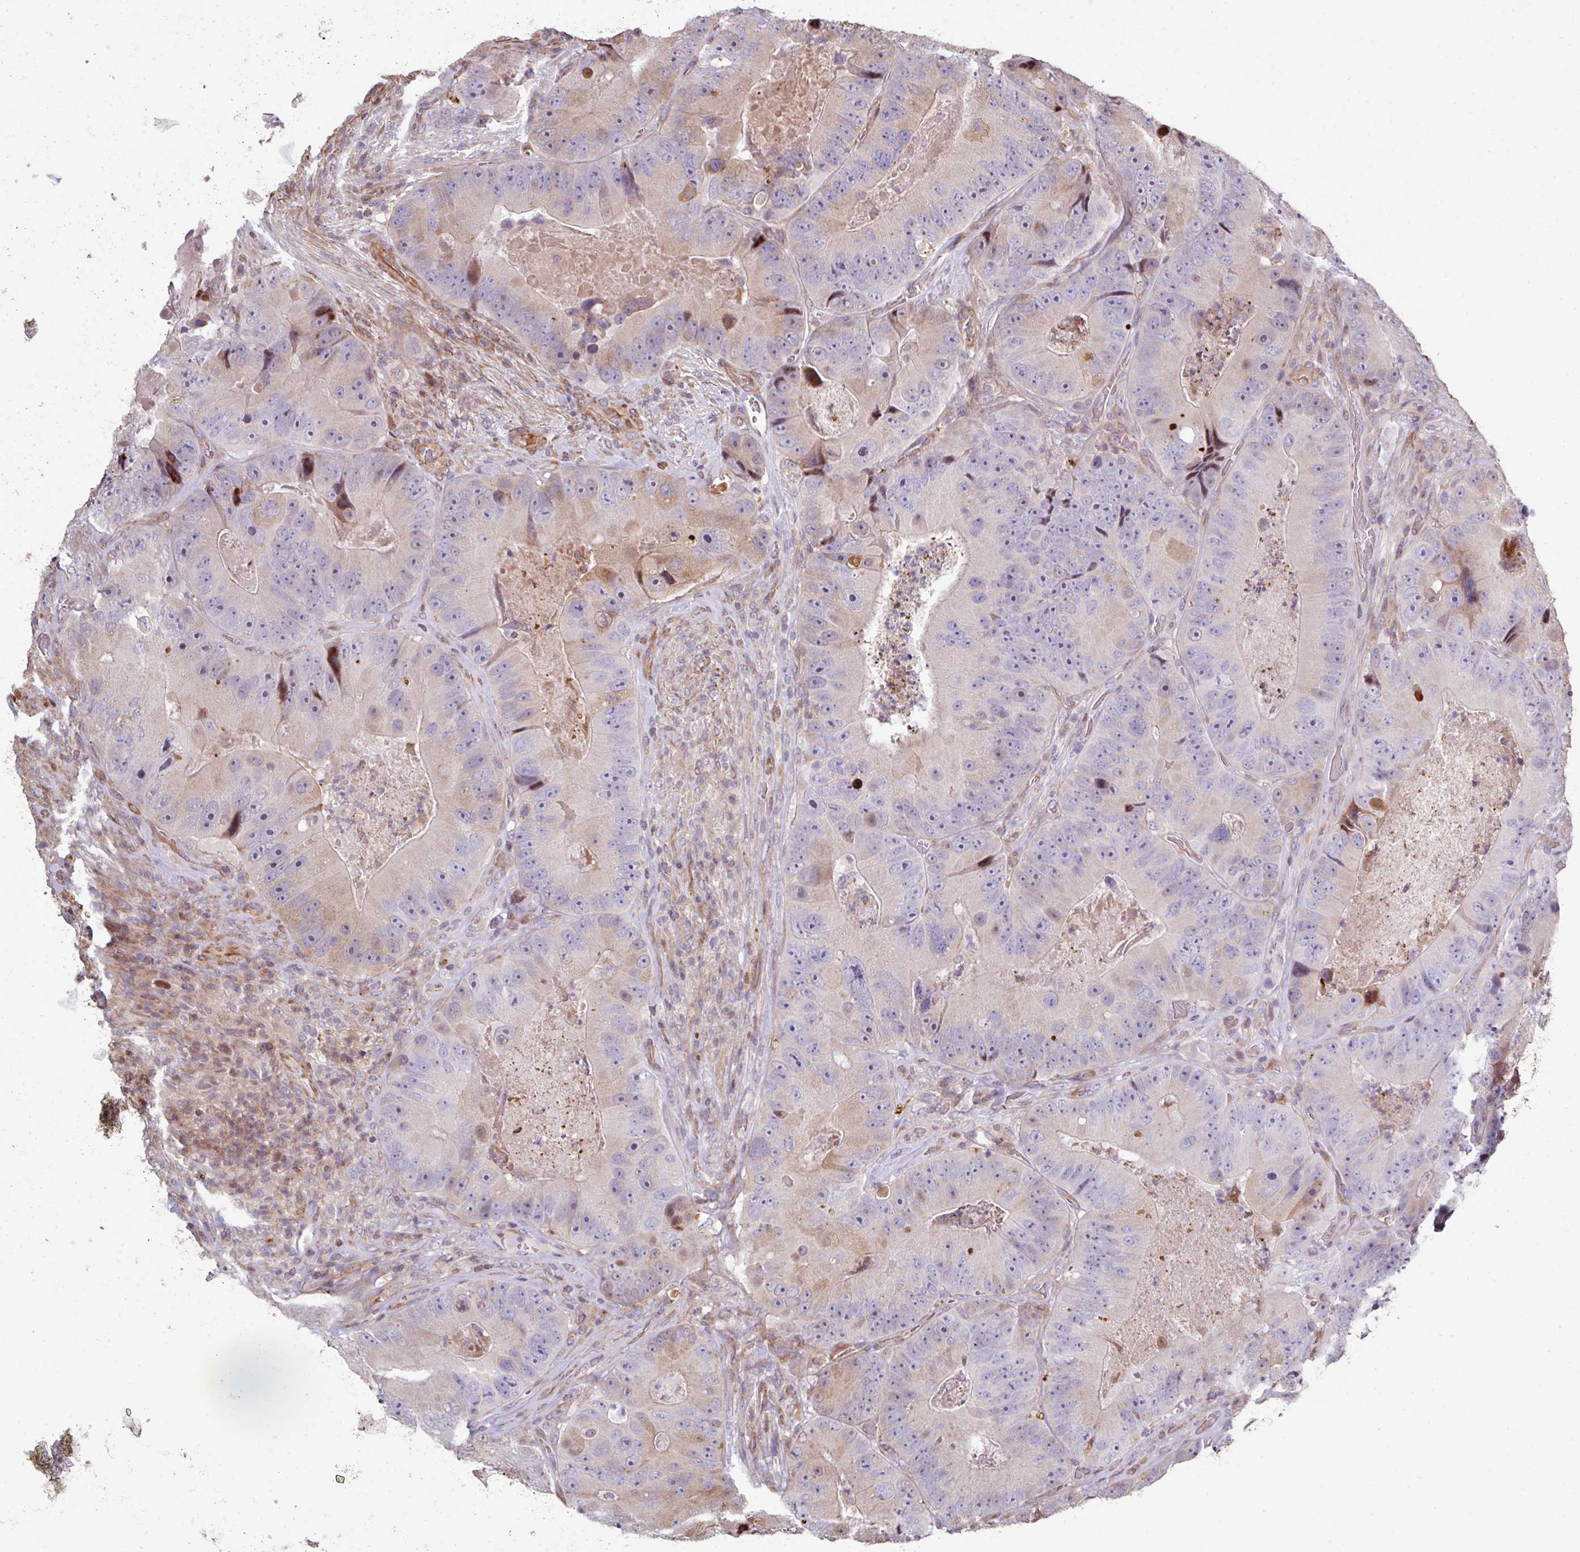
{"staining": {"intensity": "weak", "quantity": "25%-75%", "location": "cytoplasmic/membranous"}, "tissue": "colorectal cancer", "cell_type": "Tumor cells", "image_type": "cancer", "snomed": [{"axis": "morphology", "description": "Adenocarcinoma, NOS"}, {"axis": "topography", "description": "Colon"}], "caption": "A histopathology image of adenocarcinoma (colorectal) stained for a protein demonstrates weak cytoplasmic/membranous brown staining in tumor cells. The staining is performed using DAB (3,3'-diaminobenzidine) brown chromogen to label protein expression. The nuclei are counter-stained blue using hematoxylin.", "gene": "ANO9", "patient": {"sex": "female", "age": 86}}